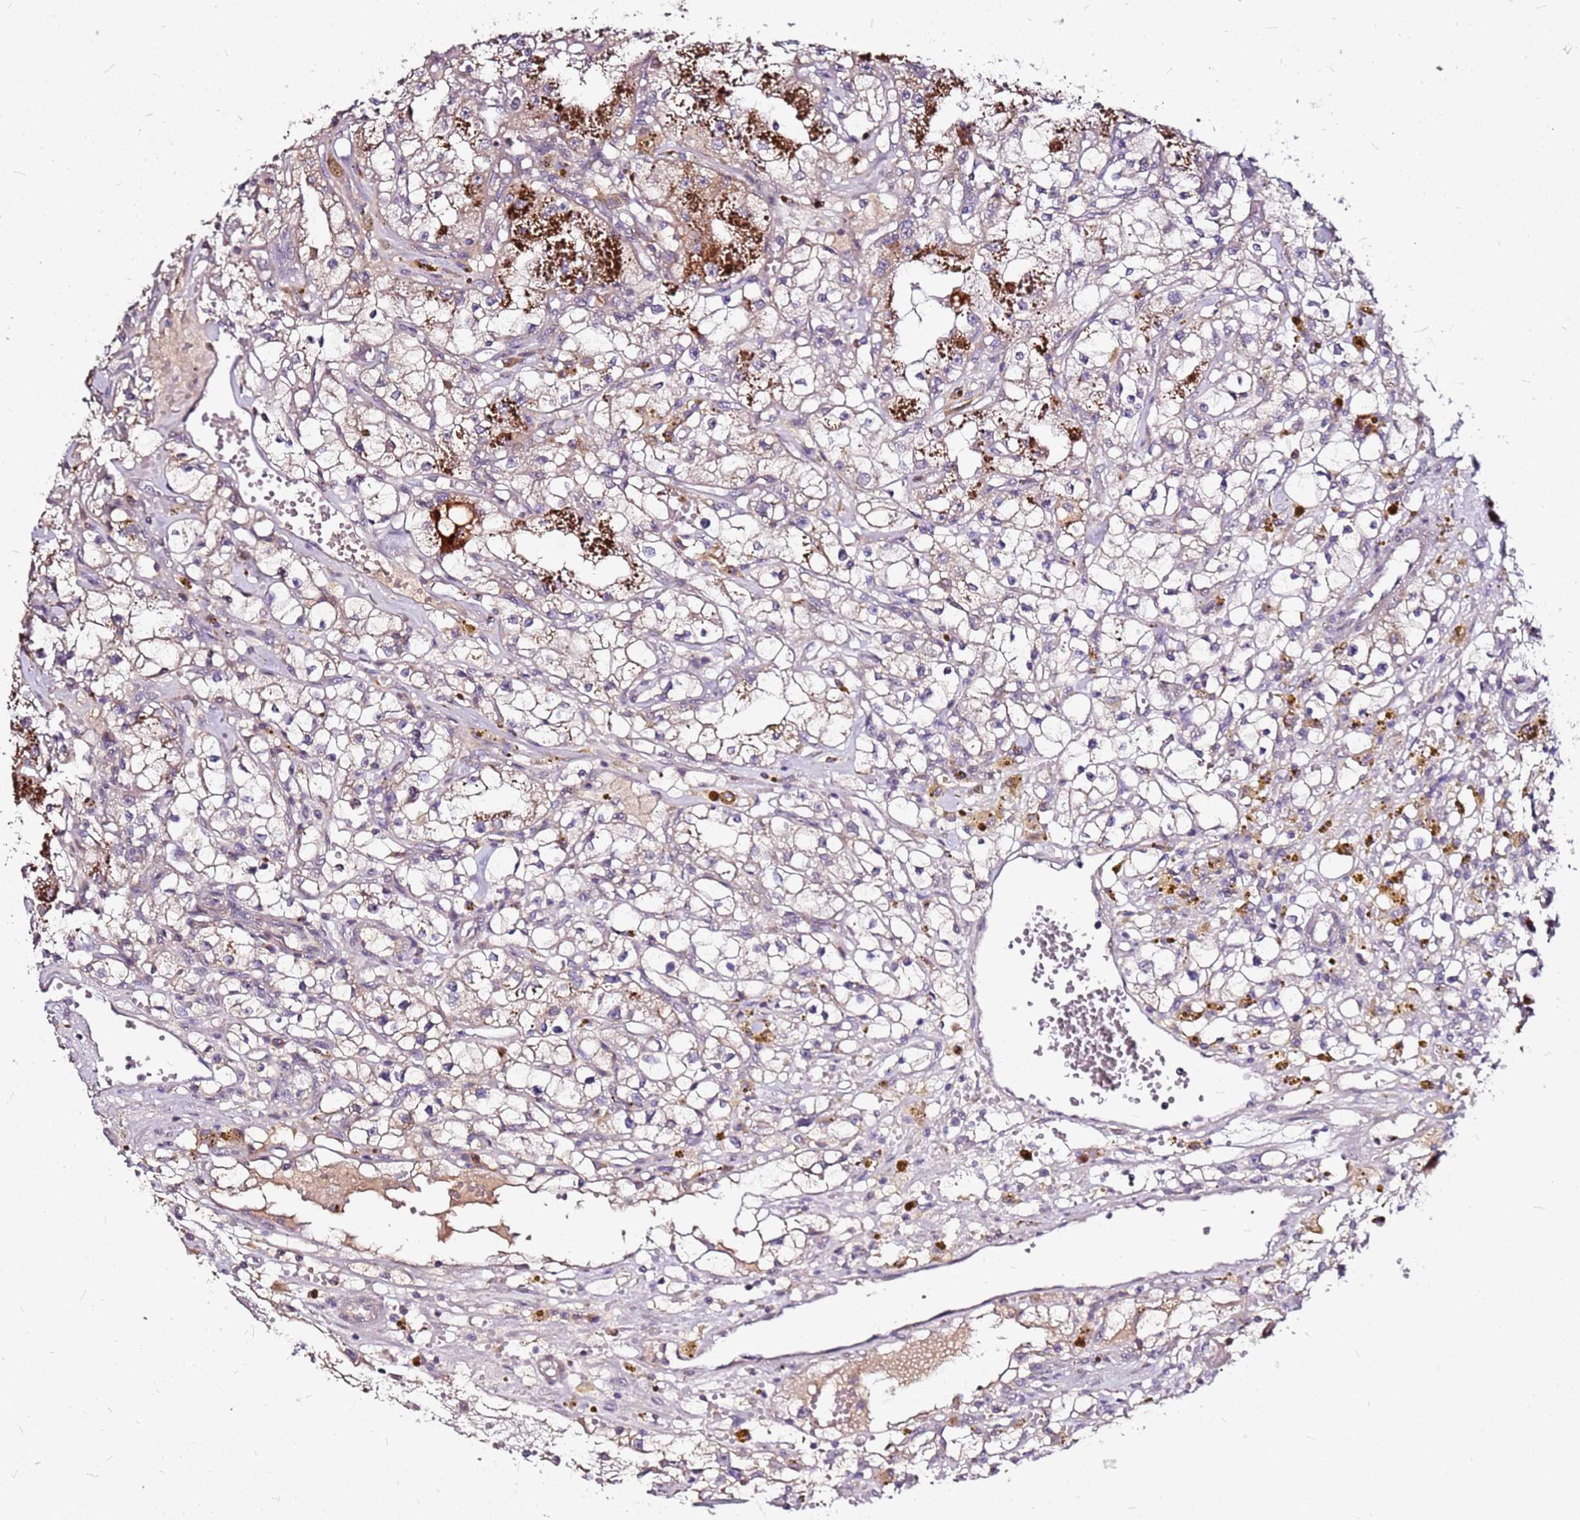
{"staining": {"intensity": "strong", "quantity": "<25%", "location": "cytoplasmic/membranous"}, "tissue": "renal cancer", "cell_type": "Tumor cells", "image_type": "cancer", "snomed": [{"axis": "morphology", "description": "Adenocarcinoma, NOS"}, {"axis": "topography", "description": "Kidney"}], "caption": "Immunohistochemical staining of human renal adenocarcinoma exhibits medium levels of strong cytoplasmic/membranous staining in about <25% of tumor cells. The staining is performed using DAB brown chromogen to label protein expression. The nuclei are counter-stained blue using hematoxylin.", "gene": "DCDC2C", "patient": {"sex": "male", "age": 56}}